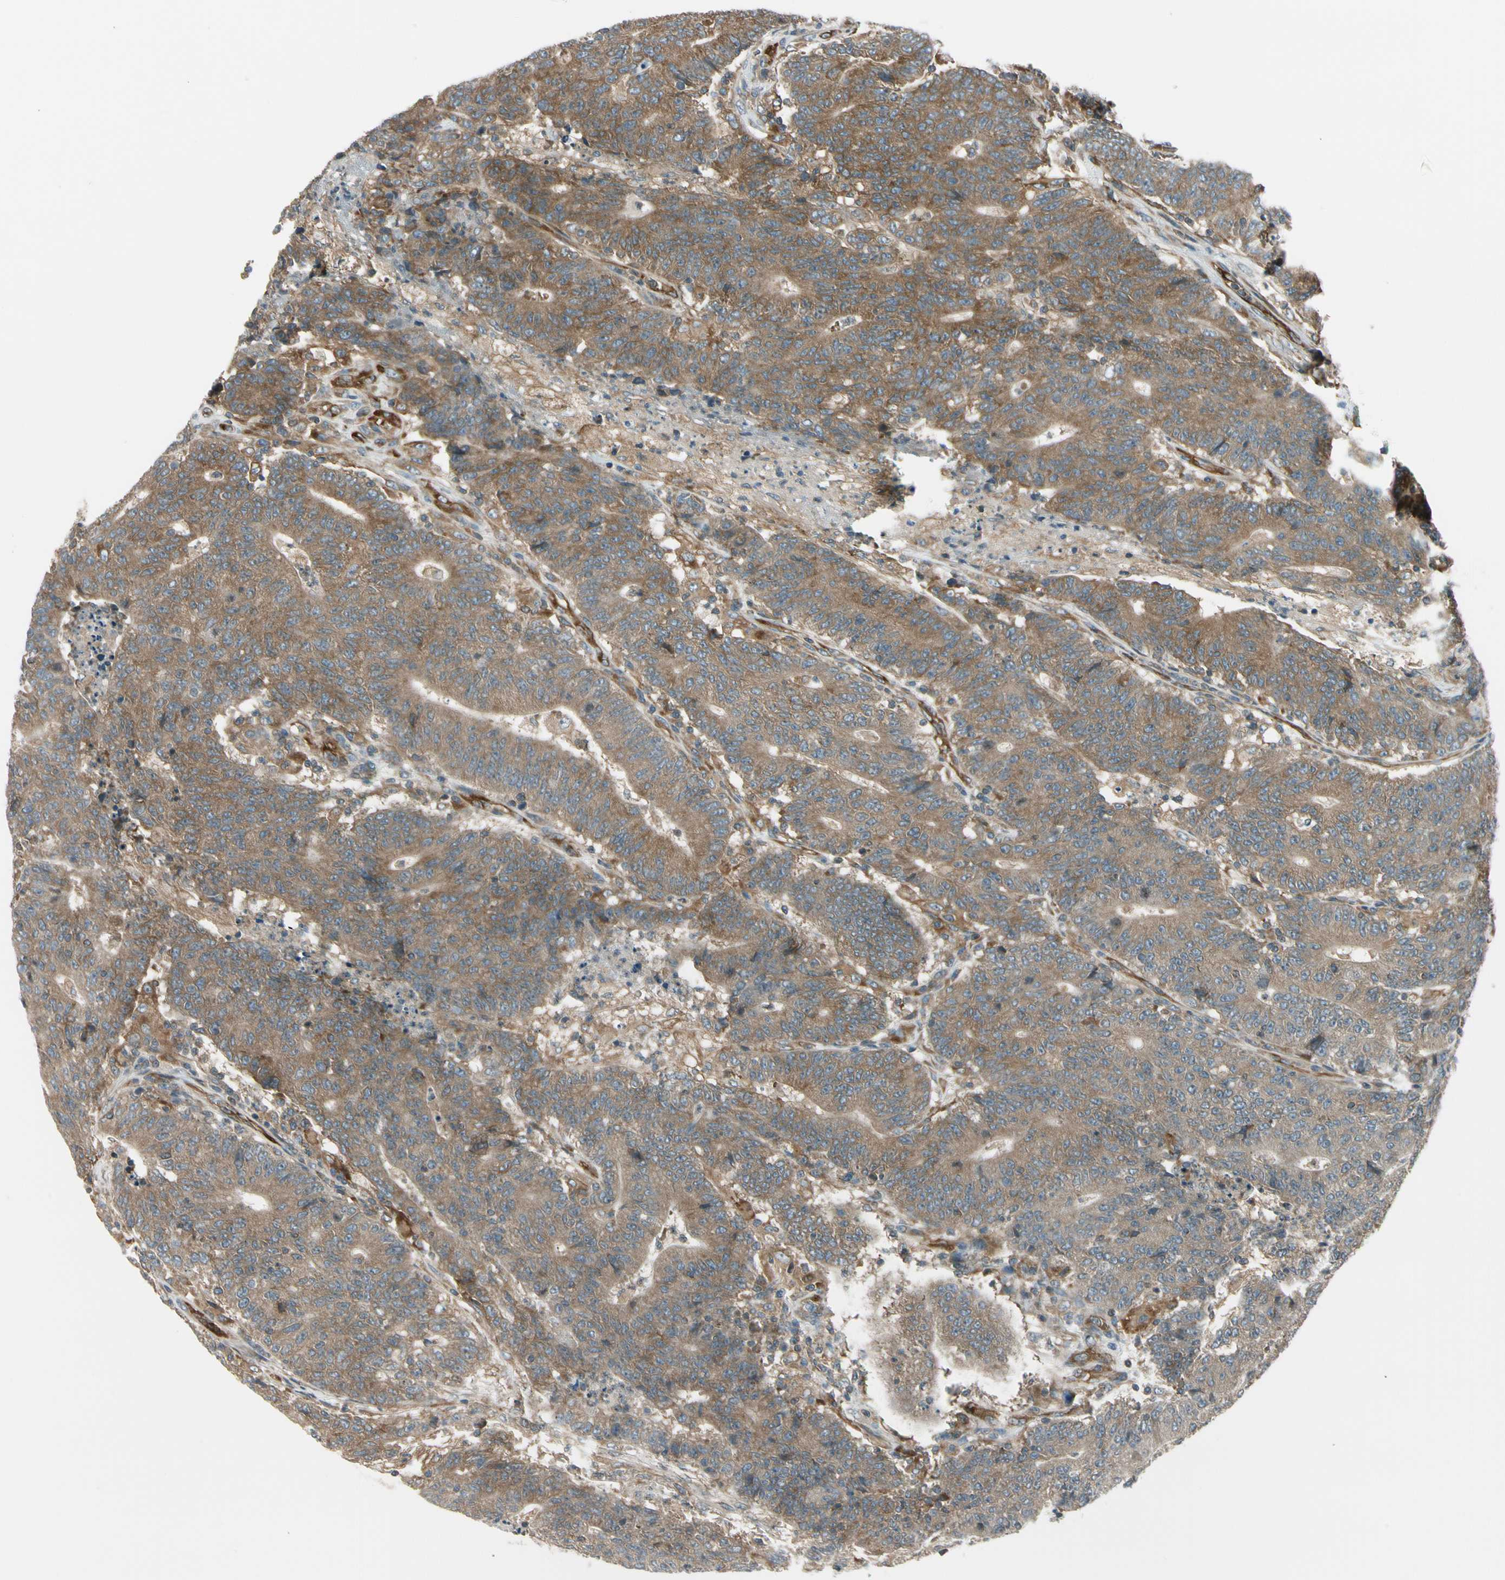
{"staining": {"intensity": "moderate", "quantity": ">75%", "location": "cytoplasmic/membranous"}, "tissue": "colorectal cancer", "cell_type": "Tumor cells", "image_type": "cancer", "snomed": [{"axis": "morphology", "description": "Normal tissue, NOS"}, {"axis": "morphology", "description": "Adenocarcinoma, NOS"}, {"axis": "topography", "description": "Colon"}], "caption": "Tumor cells demonstrate medium levels of moderate cytoplasmic/membranous staining in approximately >75% of cells in human adenocarcinoma (colorectal).", "gene": "TRIO", "patient": {"sex": "female", "age": 75}}